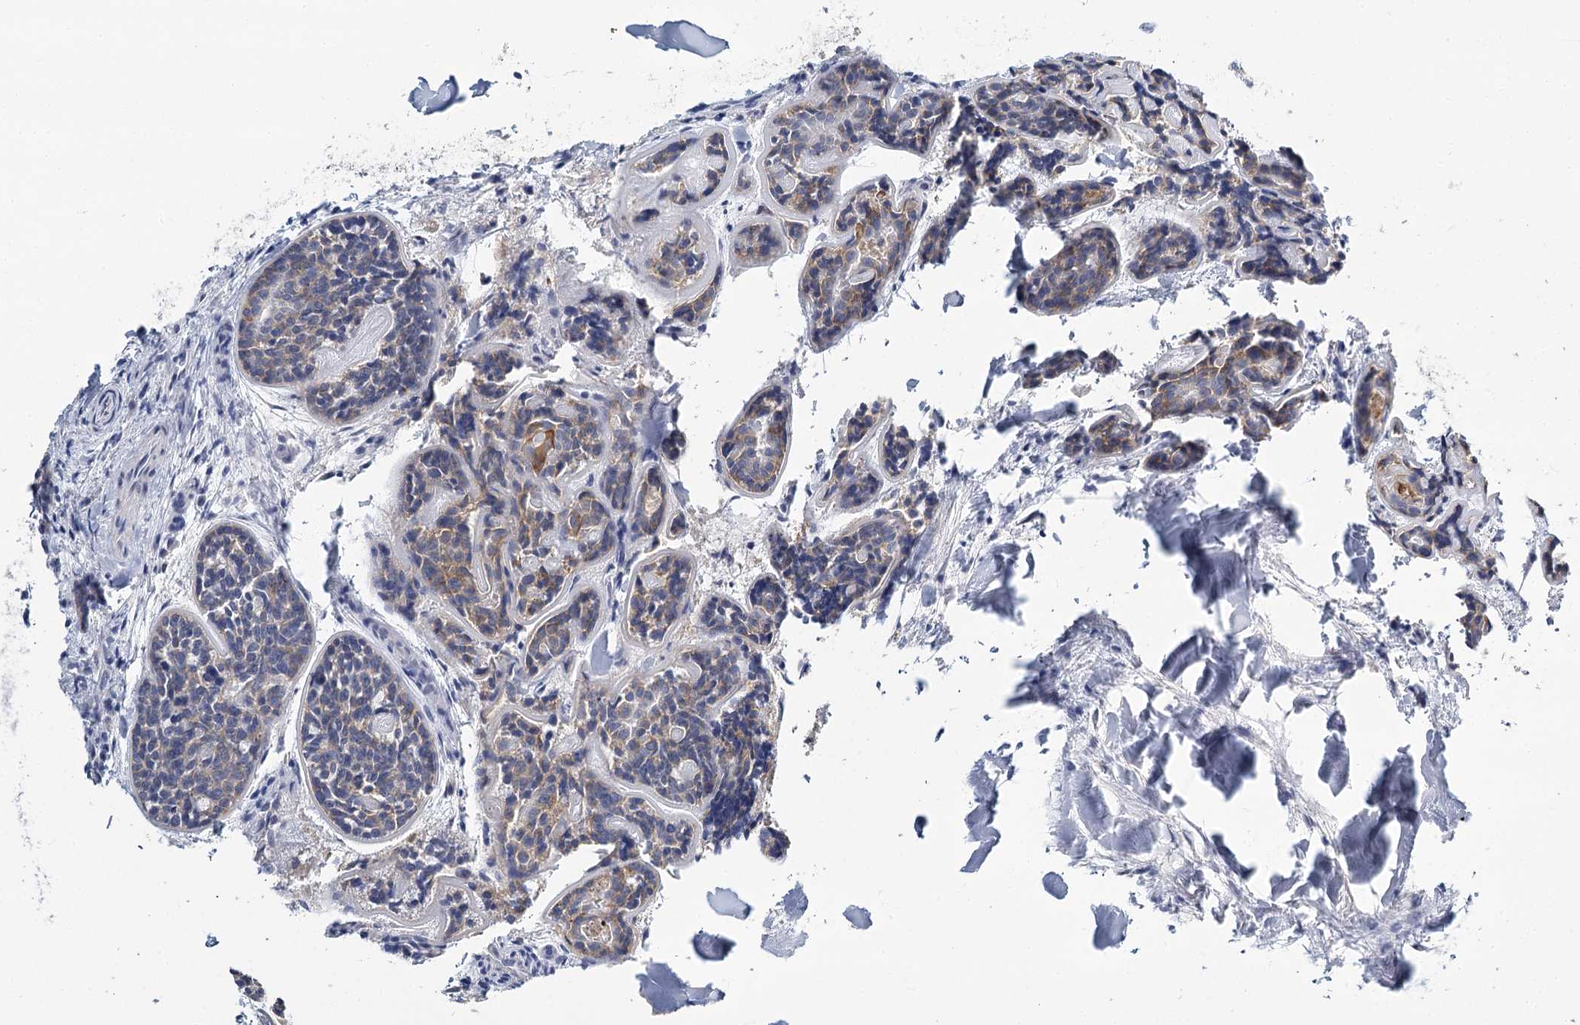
{"staining": {"intensity": "weak", "quantity": "<25%", "location": "cytoplasmic/membranous"}, "tissue": "head and neck cancer", "cell_type": "Tumor cells", "image_type": "cancer", "snomed": [{"axis": "morphology", "description": "Adenocarcinoma, NOS"}, {"axis": "topography", "description": "Salivary gland"}, {"axis": "topography", "description": "Head-Neck"}], "caption": "Human adenocarcinoma (head and neck) stained for a protein using IHC displays no staining in tumor cells.", "gene": "IGSF3", "patient": {"sex": "female", "age": 63}}